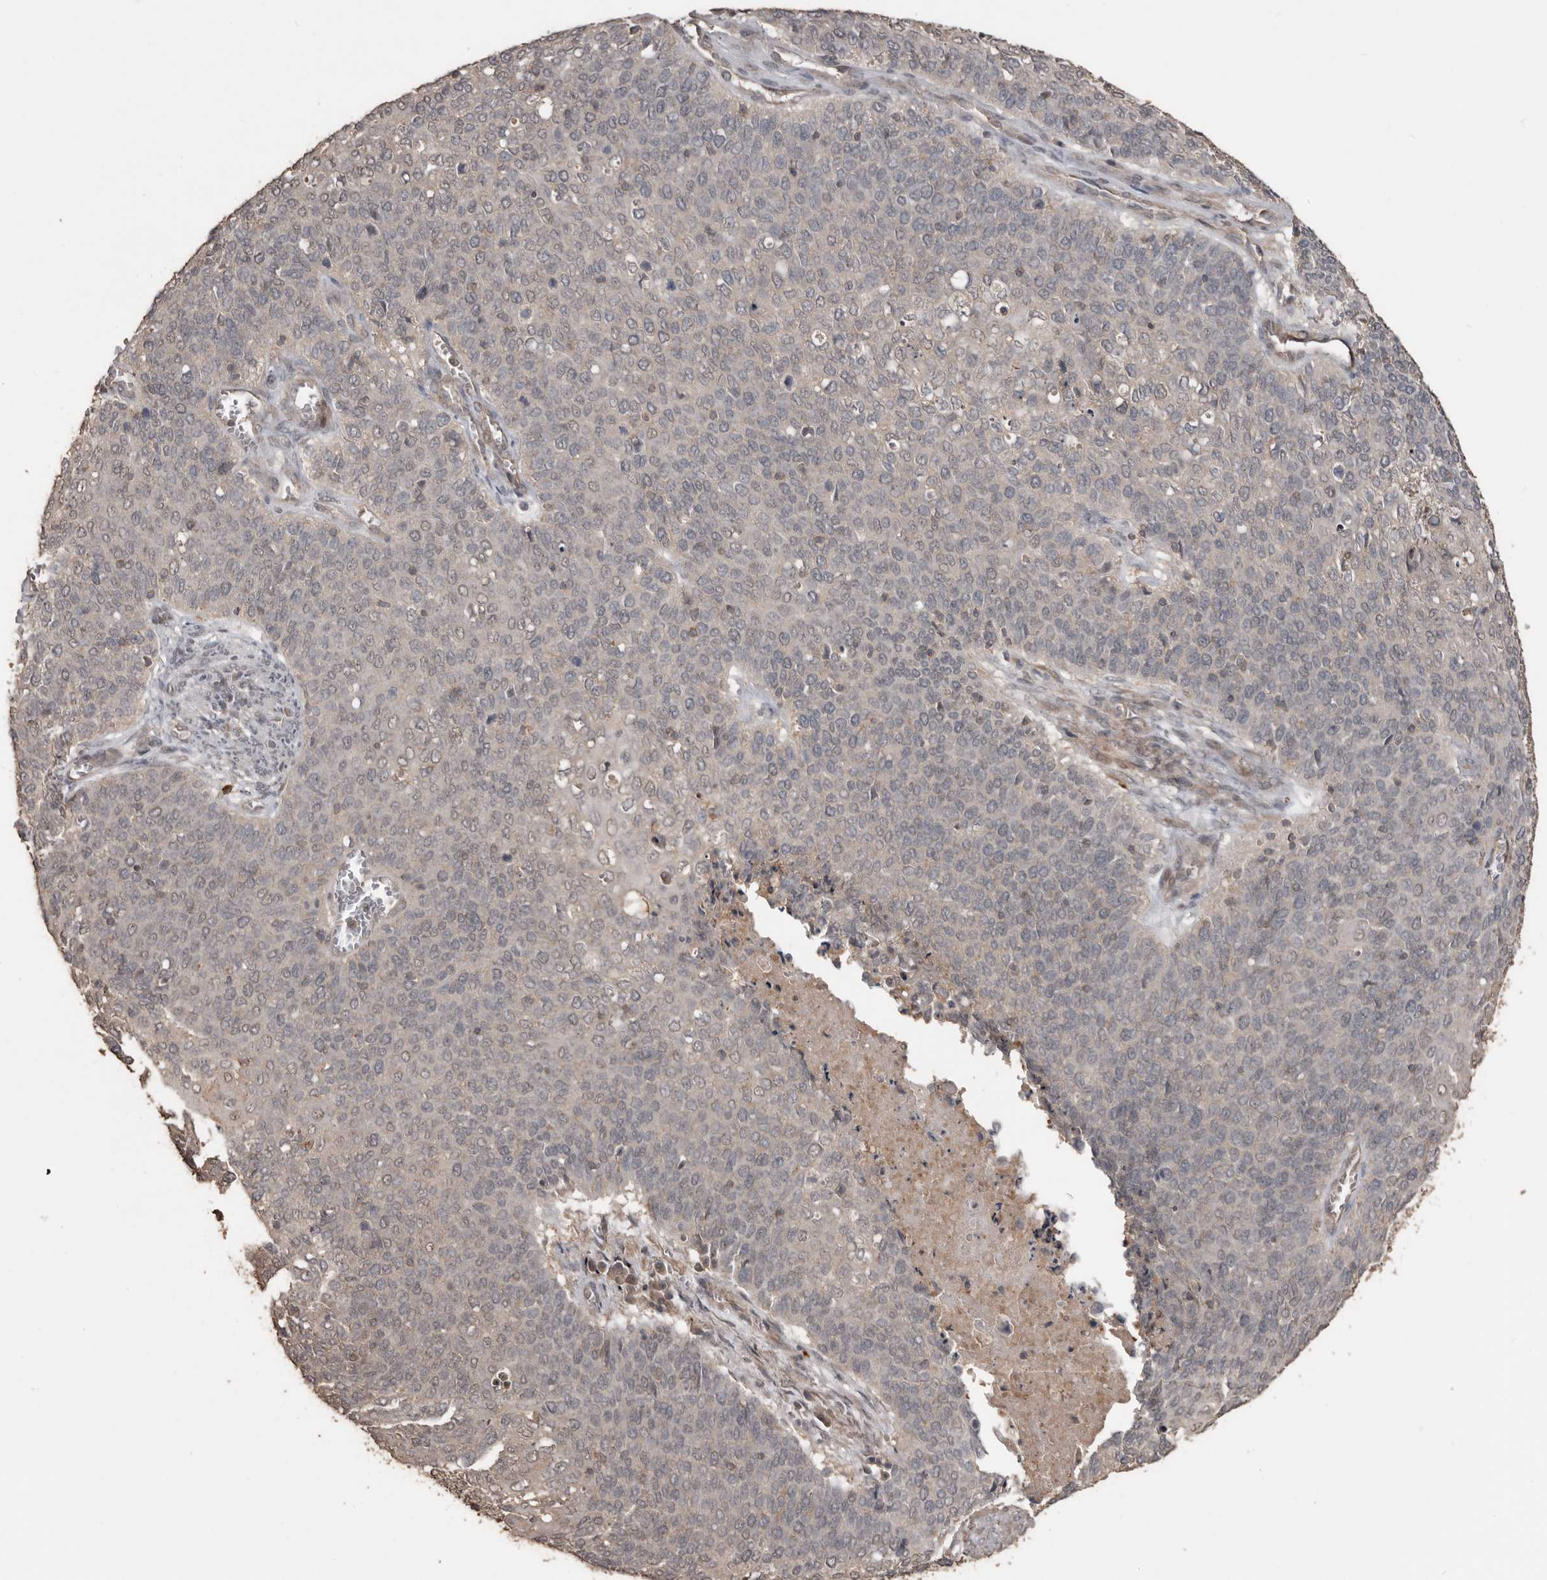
{"staining": {"intensity": "weak", "quantity": "<25%", "location": "nuclear"}, "tissue": "cervical cancer", "cell_type": "Tumor cells", "image_type": "cancer", "snomed": [{"axis": "morphology", "description": "Squamous cell carcinoma, NOS"}, {"axis": "topography", "description": "Cervix"}], "caption": "An immunohistochemistry photomicrograph of cervical squamous cell carcinoma is shown. There is no staining in tumor cells of cervical squamous cell carcinoma. (IHC, brightfield microscopy, high magnification).", "gene": "BAMBI", "patient": {"sex": "female", "age": 39}}